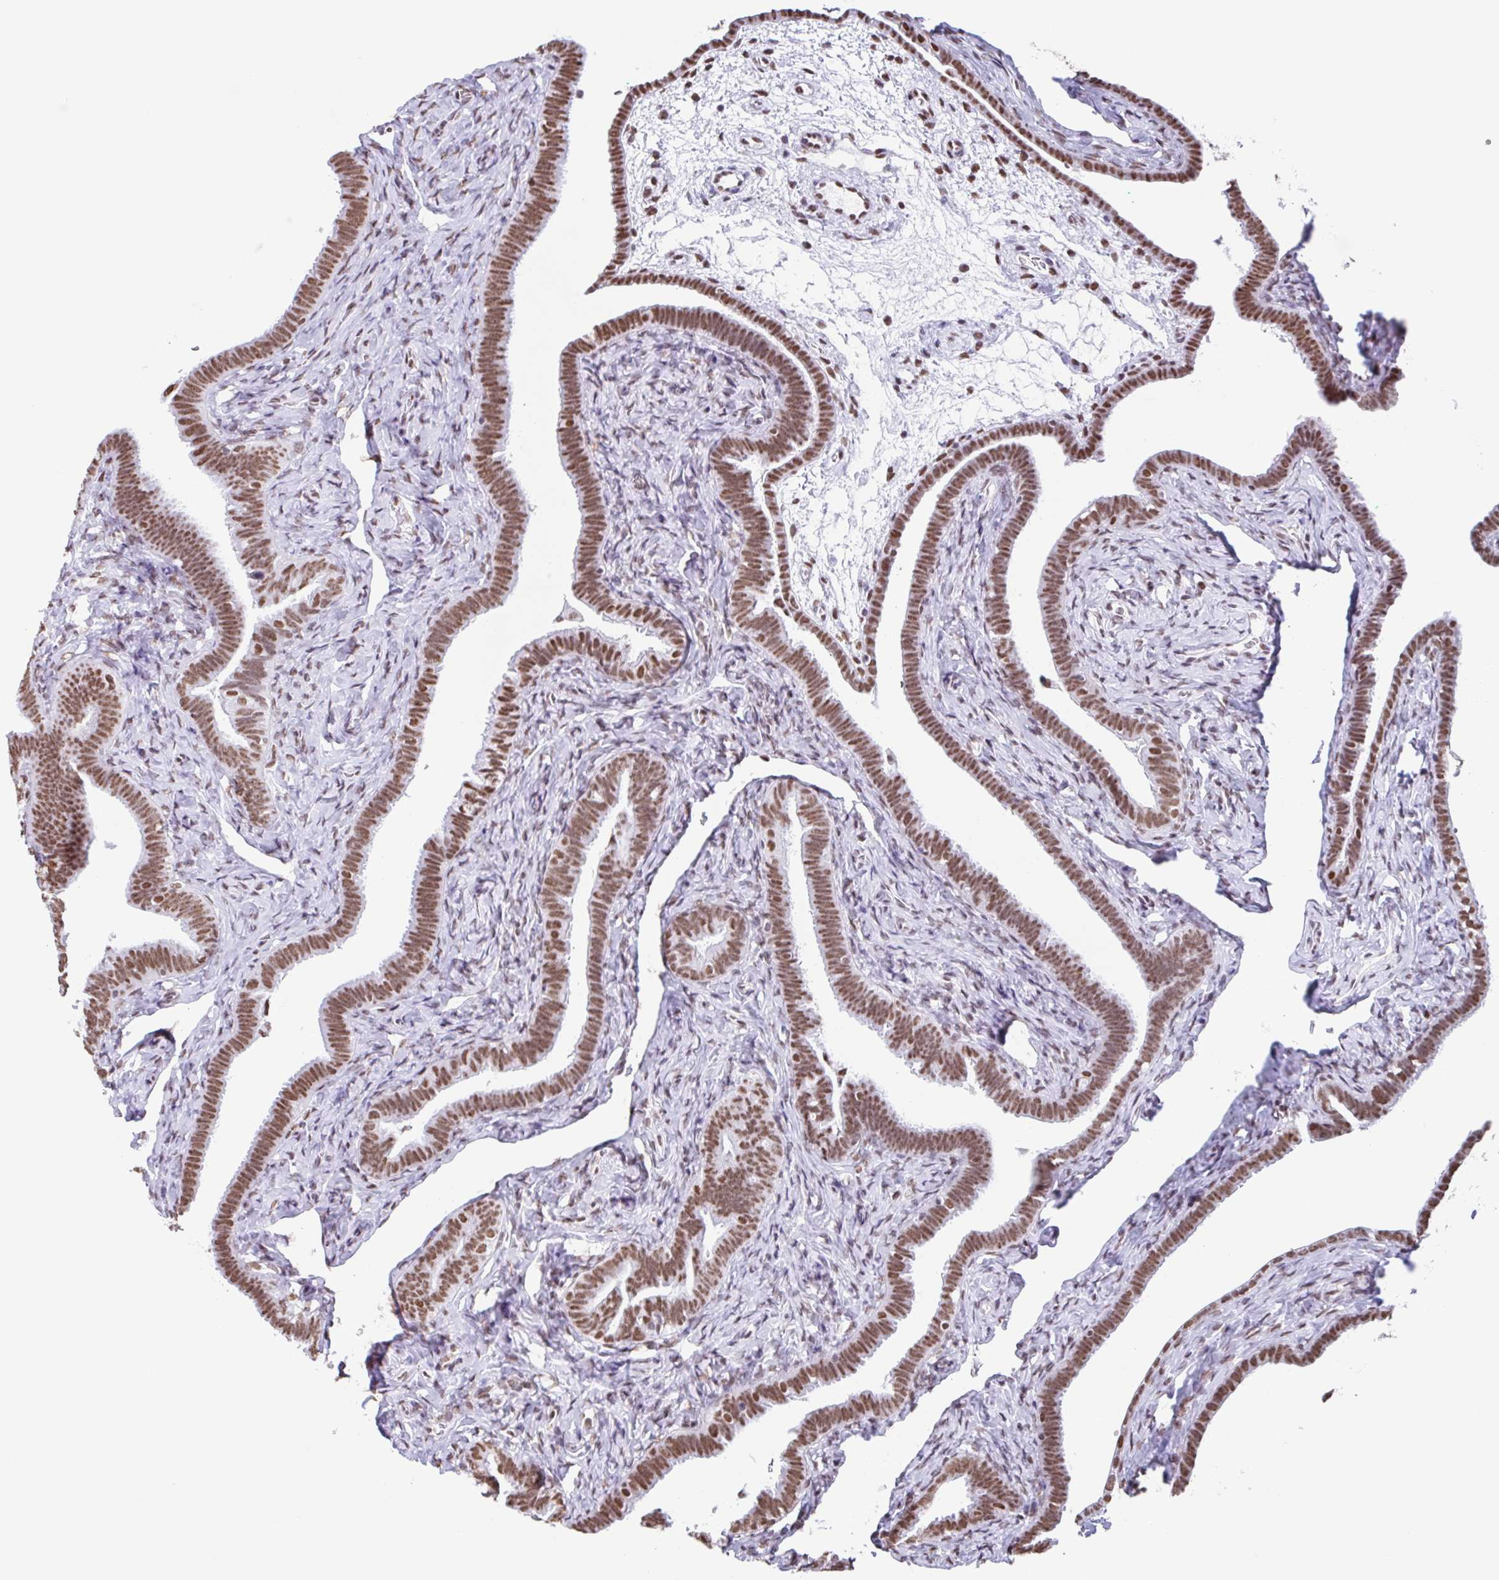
{"staining": {"intensity": "strong", "quantity": ">75%", "location": "nuclear"}, "tissue": "fallopian tube", "cell_type": "Glandular cells", "image_type": "normal", "snomed": [{"axis": "morphology", "description": "Normal tissue, NOS"}, {"axis": "topography", "description": "Fallopian tube"}], "caption": "A high-resolution image shows immunohistochemistry staining of unremarkable fallopian tube, which displays strong nuclear expression in about >75% of glandular cells.", "gene": "KHDRBS1", "patient": {"sex": "female", "age": 69}}